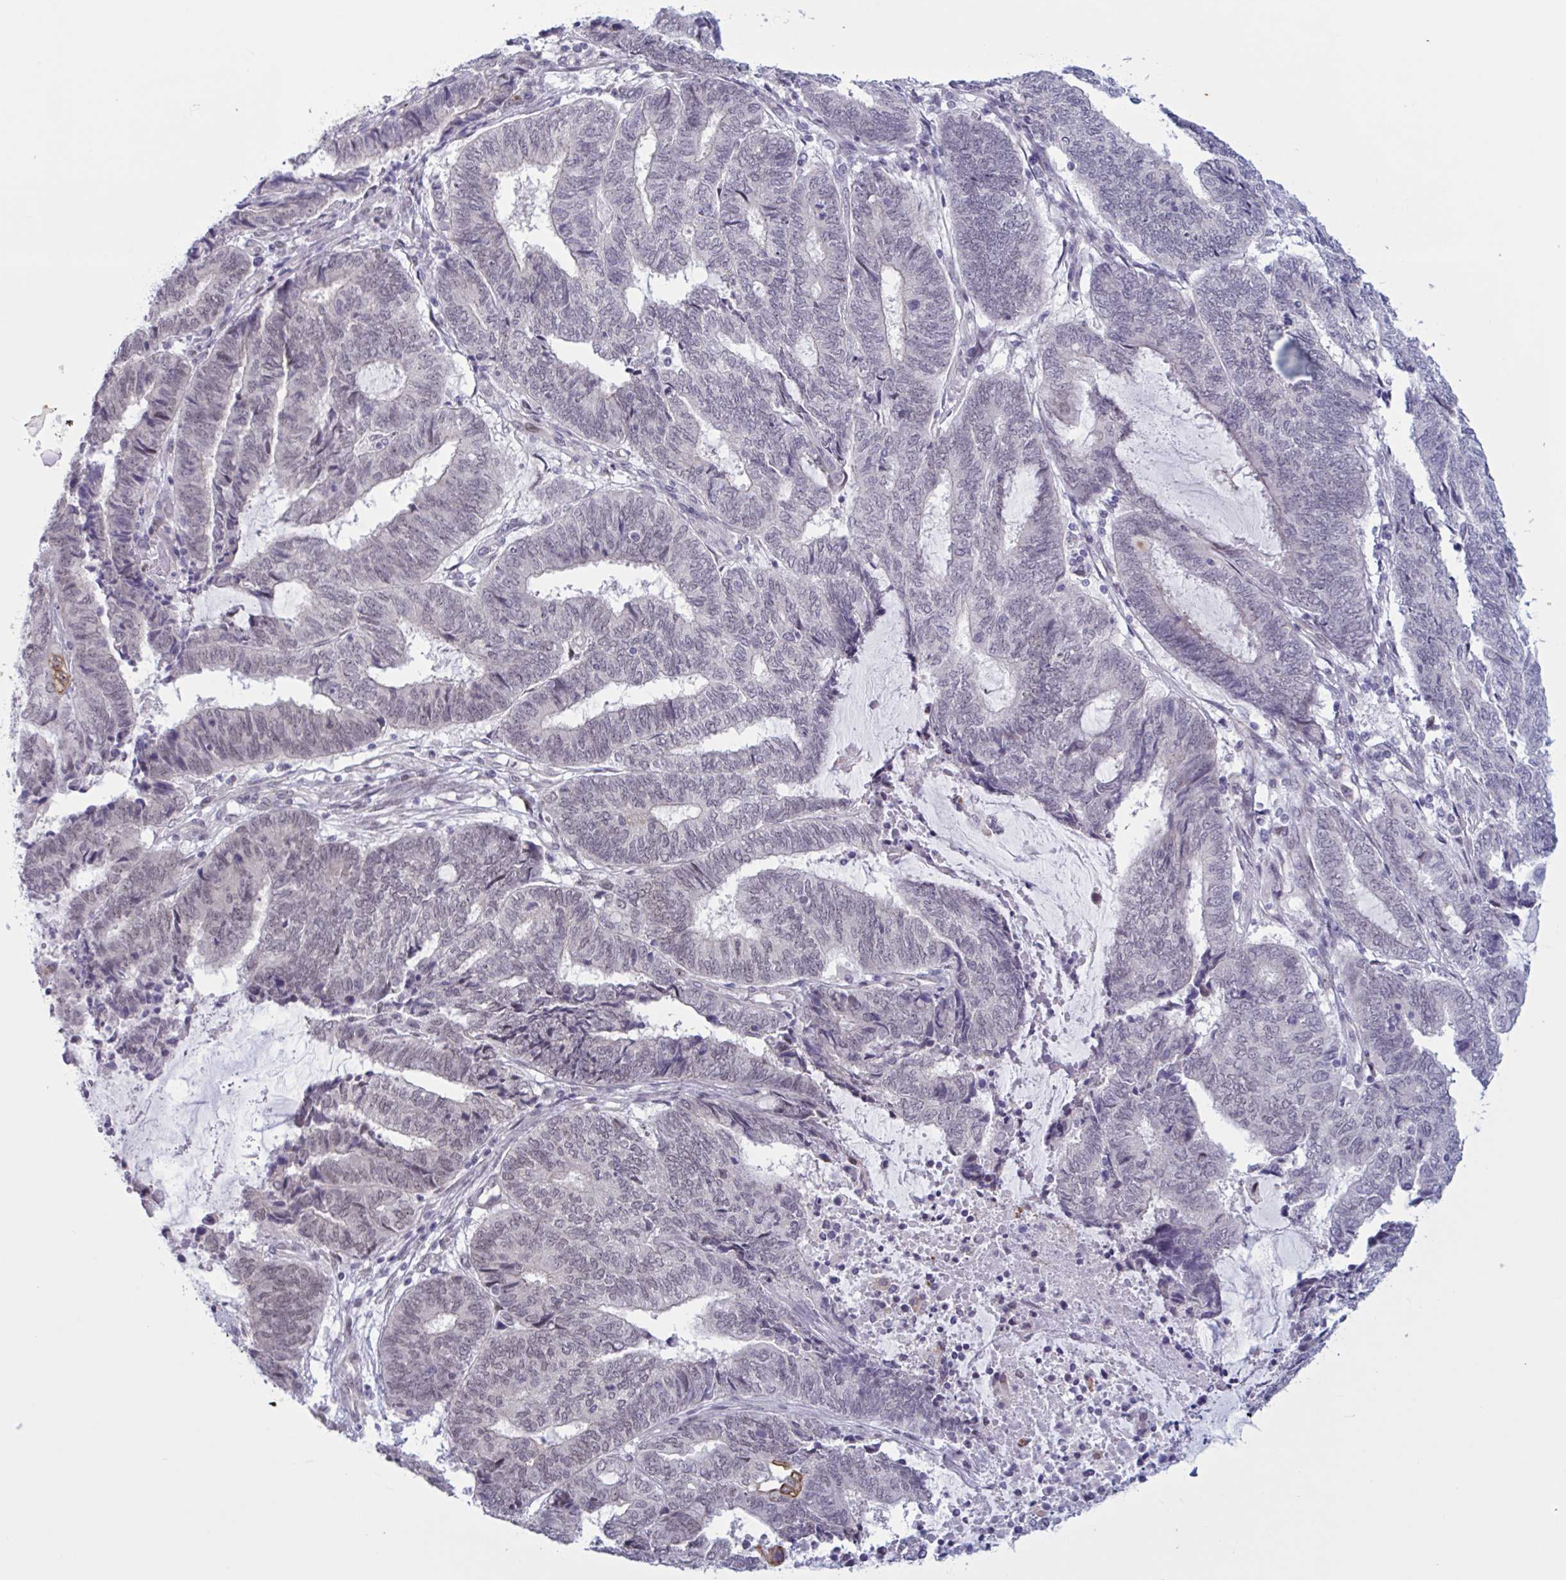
{"staining": {"intensity": "negative", "quantity": "none", "location": "none"}, "tissue": "endometrial cancer", "cell_type": "Tumor cells", "image_type": "cancer", "snomed": [{"axis": "morphology", "description": "Adenocarcinoma, NOS"}, {"axis": "topography", "description": "Uterus"}, {"axis": "topography", "description": "Endometrium"}], "caption": "IHC micrograph of human endometrial adenocarcinoma stained for a protein (brown), which demonstrates no expression in tumor cells.", "gene": "PRMT6", "patient": {"sex": "female", "age": 70}}